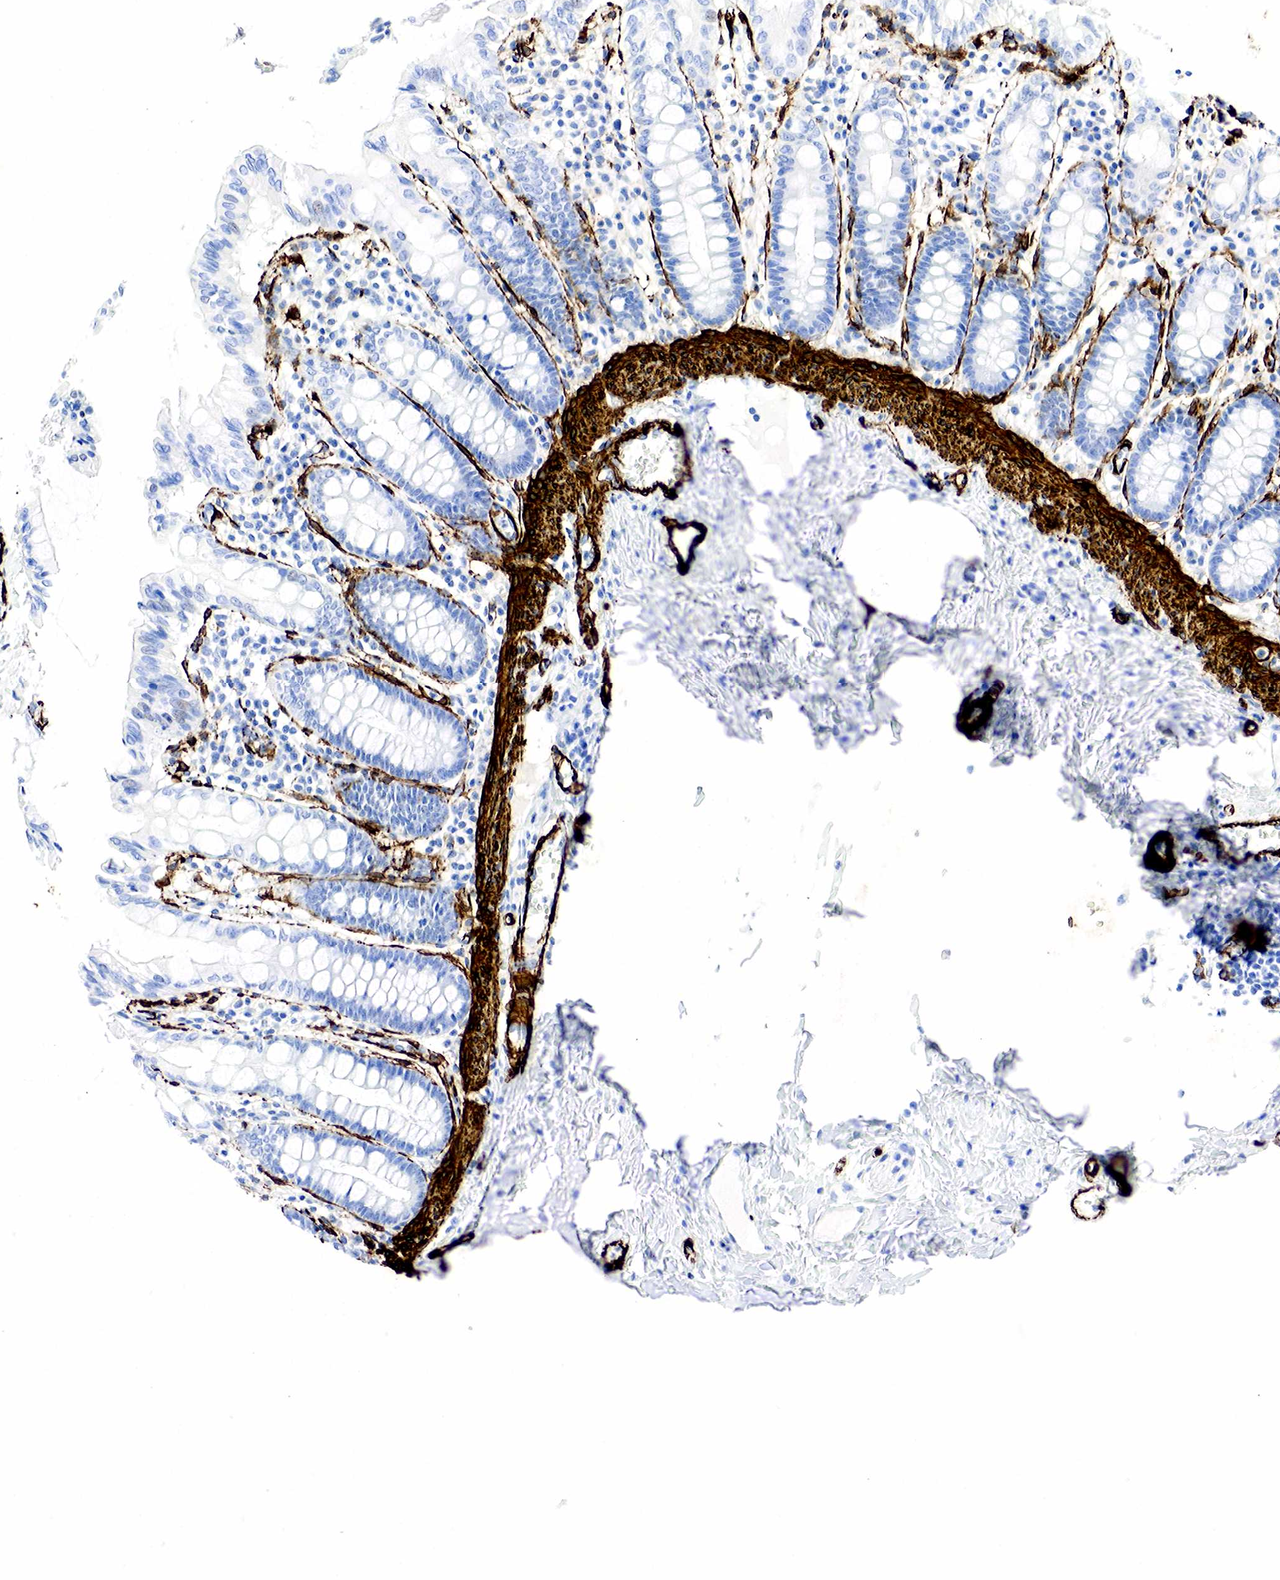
{"staining": {"intensity": "negative", "quantity": "none", "location": "none"}, "tissue": "colon", "cell_type": "Endothelial cells", "image_type": "normal", "snomed": [{"axis": "morphology", "description": "Normal tissue, NOS"}, {"axis": "topography", "description": "Colon"}], "caption": "The photomicrograph demonstrates no staining of endothelial cells in unremarkable colon. (DAB (3,3'-diaminobenzidine) immunohistochemistry with hematoxylin counter stain).", "gene": "ACTA2", "patient": {"sex": "male", "age": 1}}